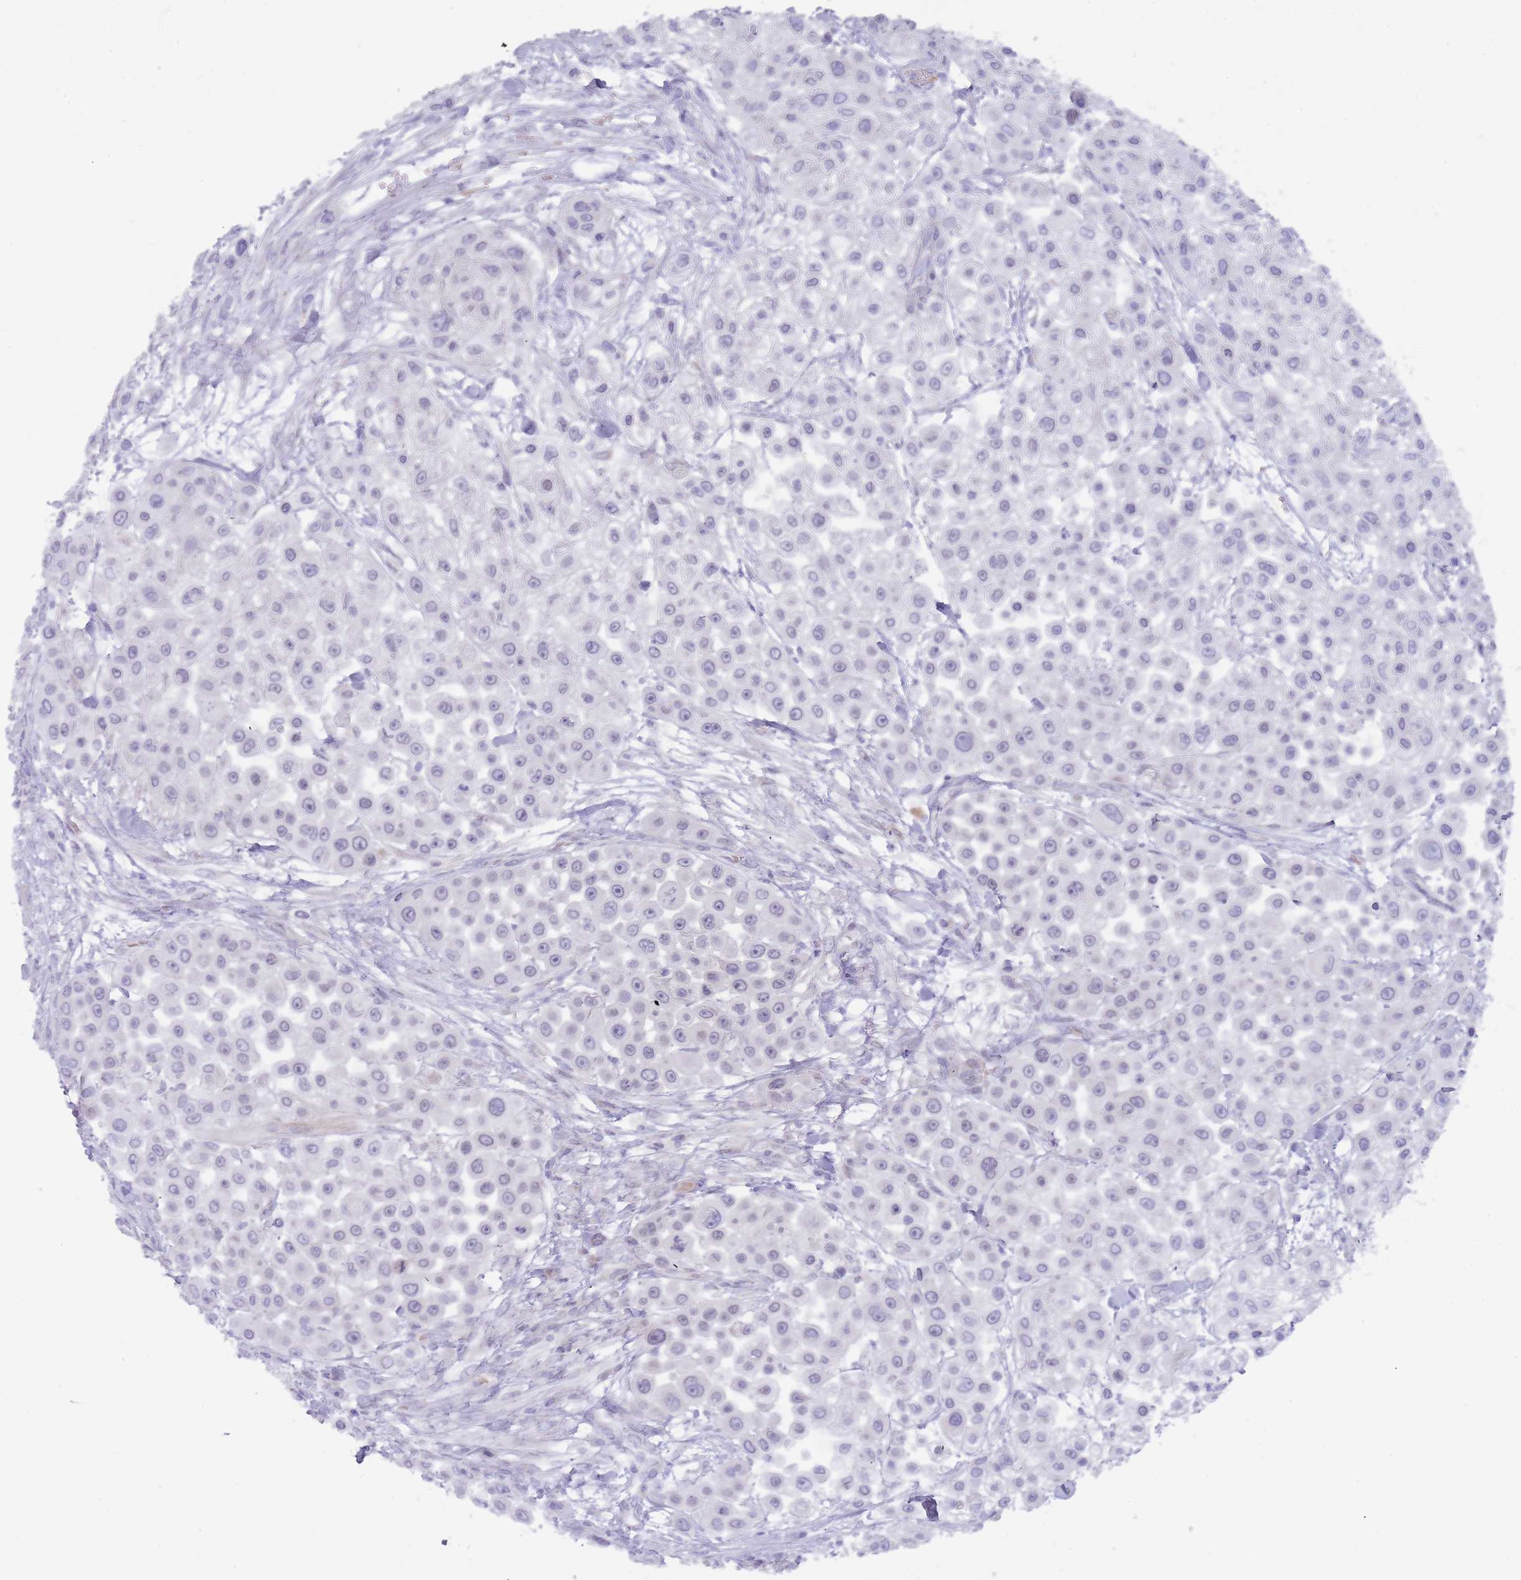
{"staining": {"intensity": "negative", "quantity": "none", "location": "none"}, "tissue": "skin cancer", "cell_type": "Tumor cells", "image_type": "cancer", "snomed": [{"axis": "morphology", "description": "Squamous cell carcinoma, NOS"}, {"axis": "topography", "description": "Skin"}], "caption": "A micrograph of skin cancer stained for a protein reveals no brown staining in tumor cells. Brightfield microscopy of immunohistochemistry stained with DAB (brown) and hematoxylin (blue), captured at high magnification.", "gene": "PRAC1", "patient": {"sex": "male", "age": 67}}